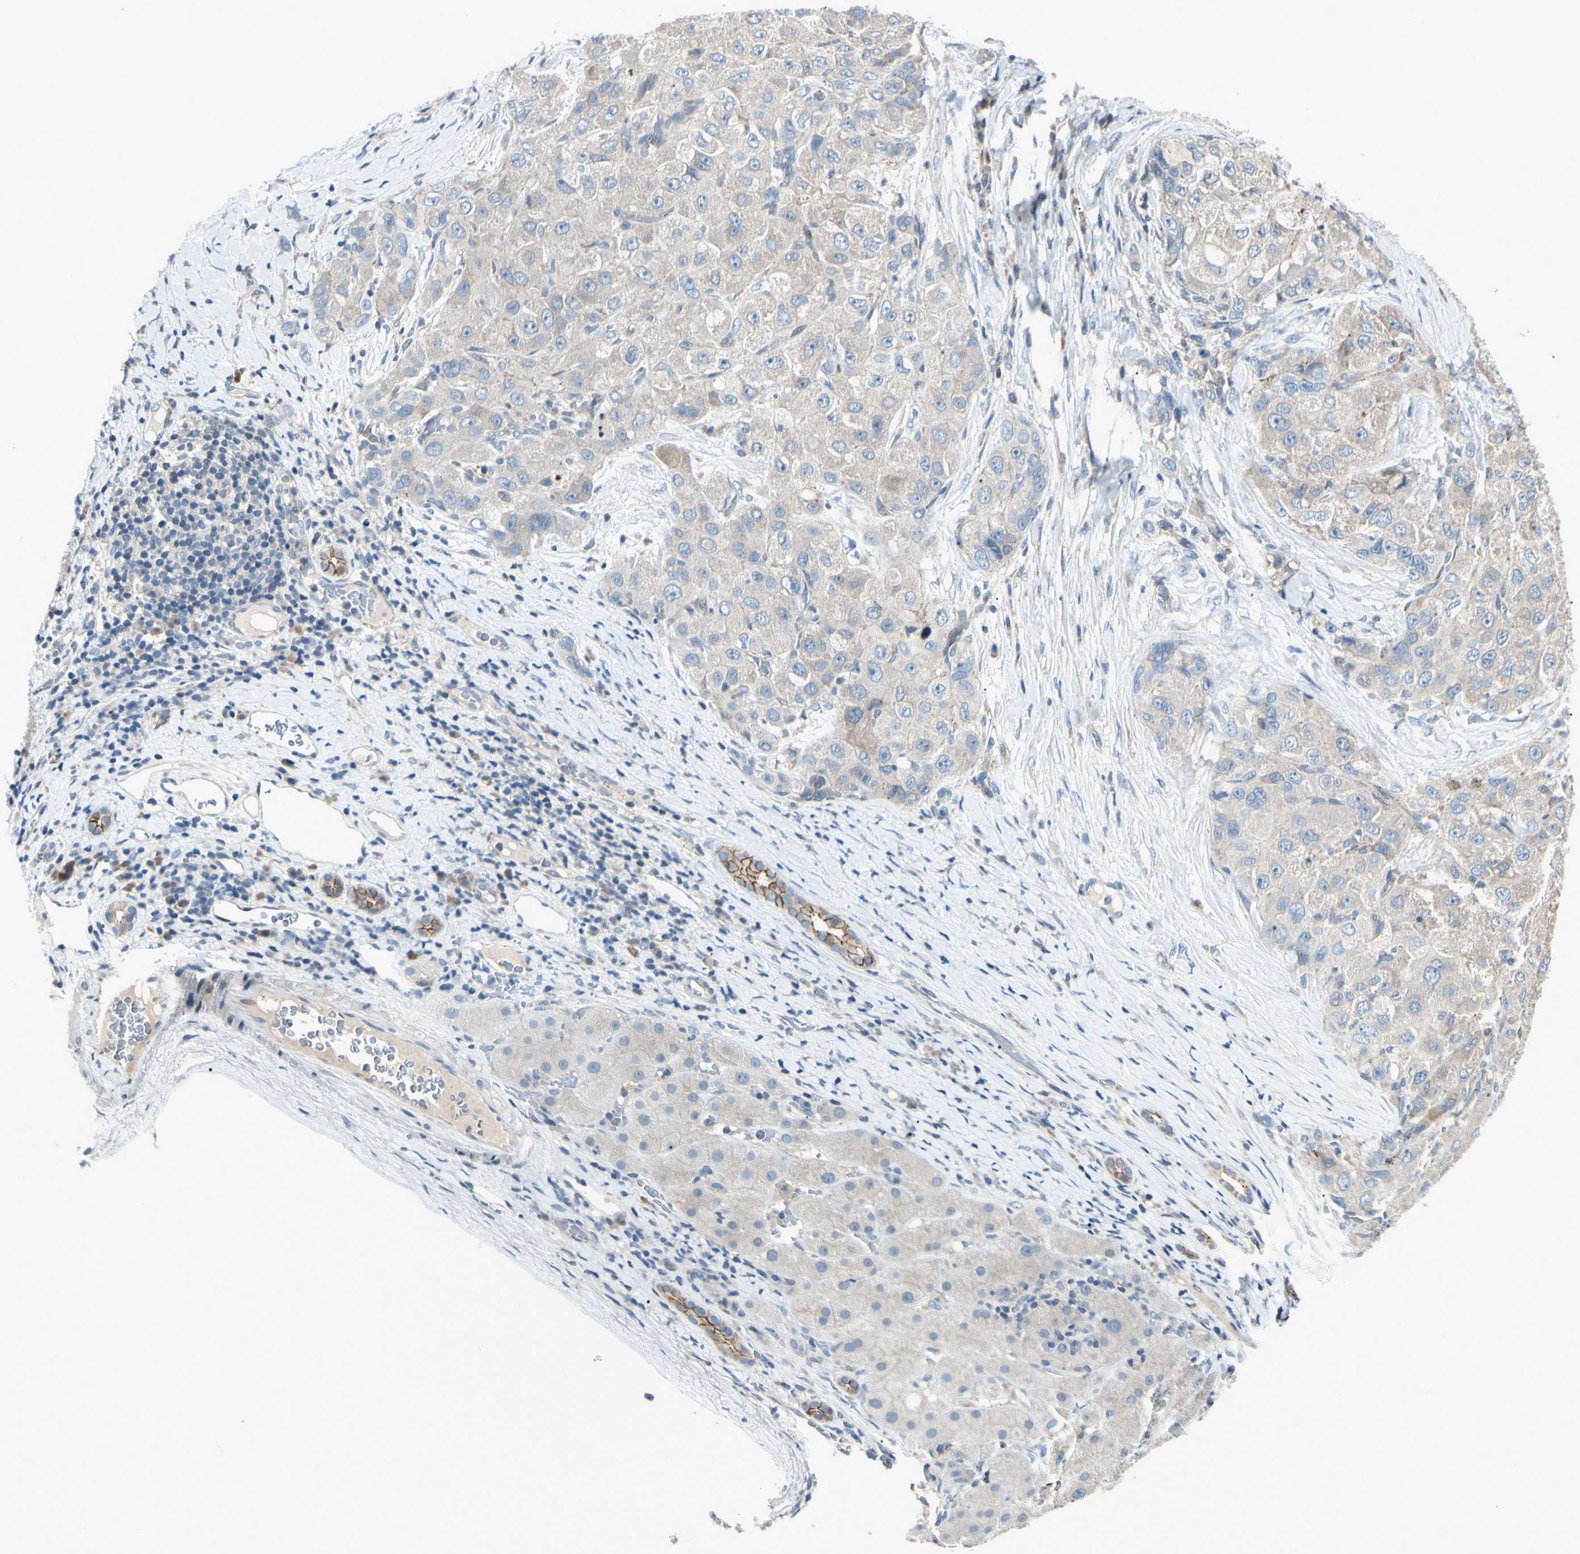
{"staining": {"intensity": "weak", "quantity": ">75%", "location": "cytoplasmic/membranous"}, "tissue": "liver cancer", "cell_type": "Tumor cells", "image_type": "cancer", "snomed": [{"axis": "morphology", "description": "Carcinoma, Hepatocellular, NOS"}, {"axis": "topography", "description": "Liver"}], "caption": "This is a histology image of immunohistochemistry staining of hepatocellular carcinoma (liver), which shows weak expression in the cytoplasmic/membranous of tumor cells.", "gene": "CDH6", "patient": {"sex": "male", "age": 80}}